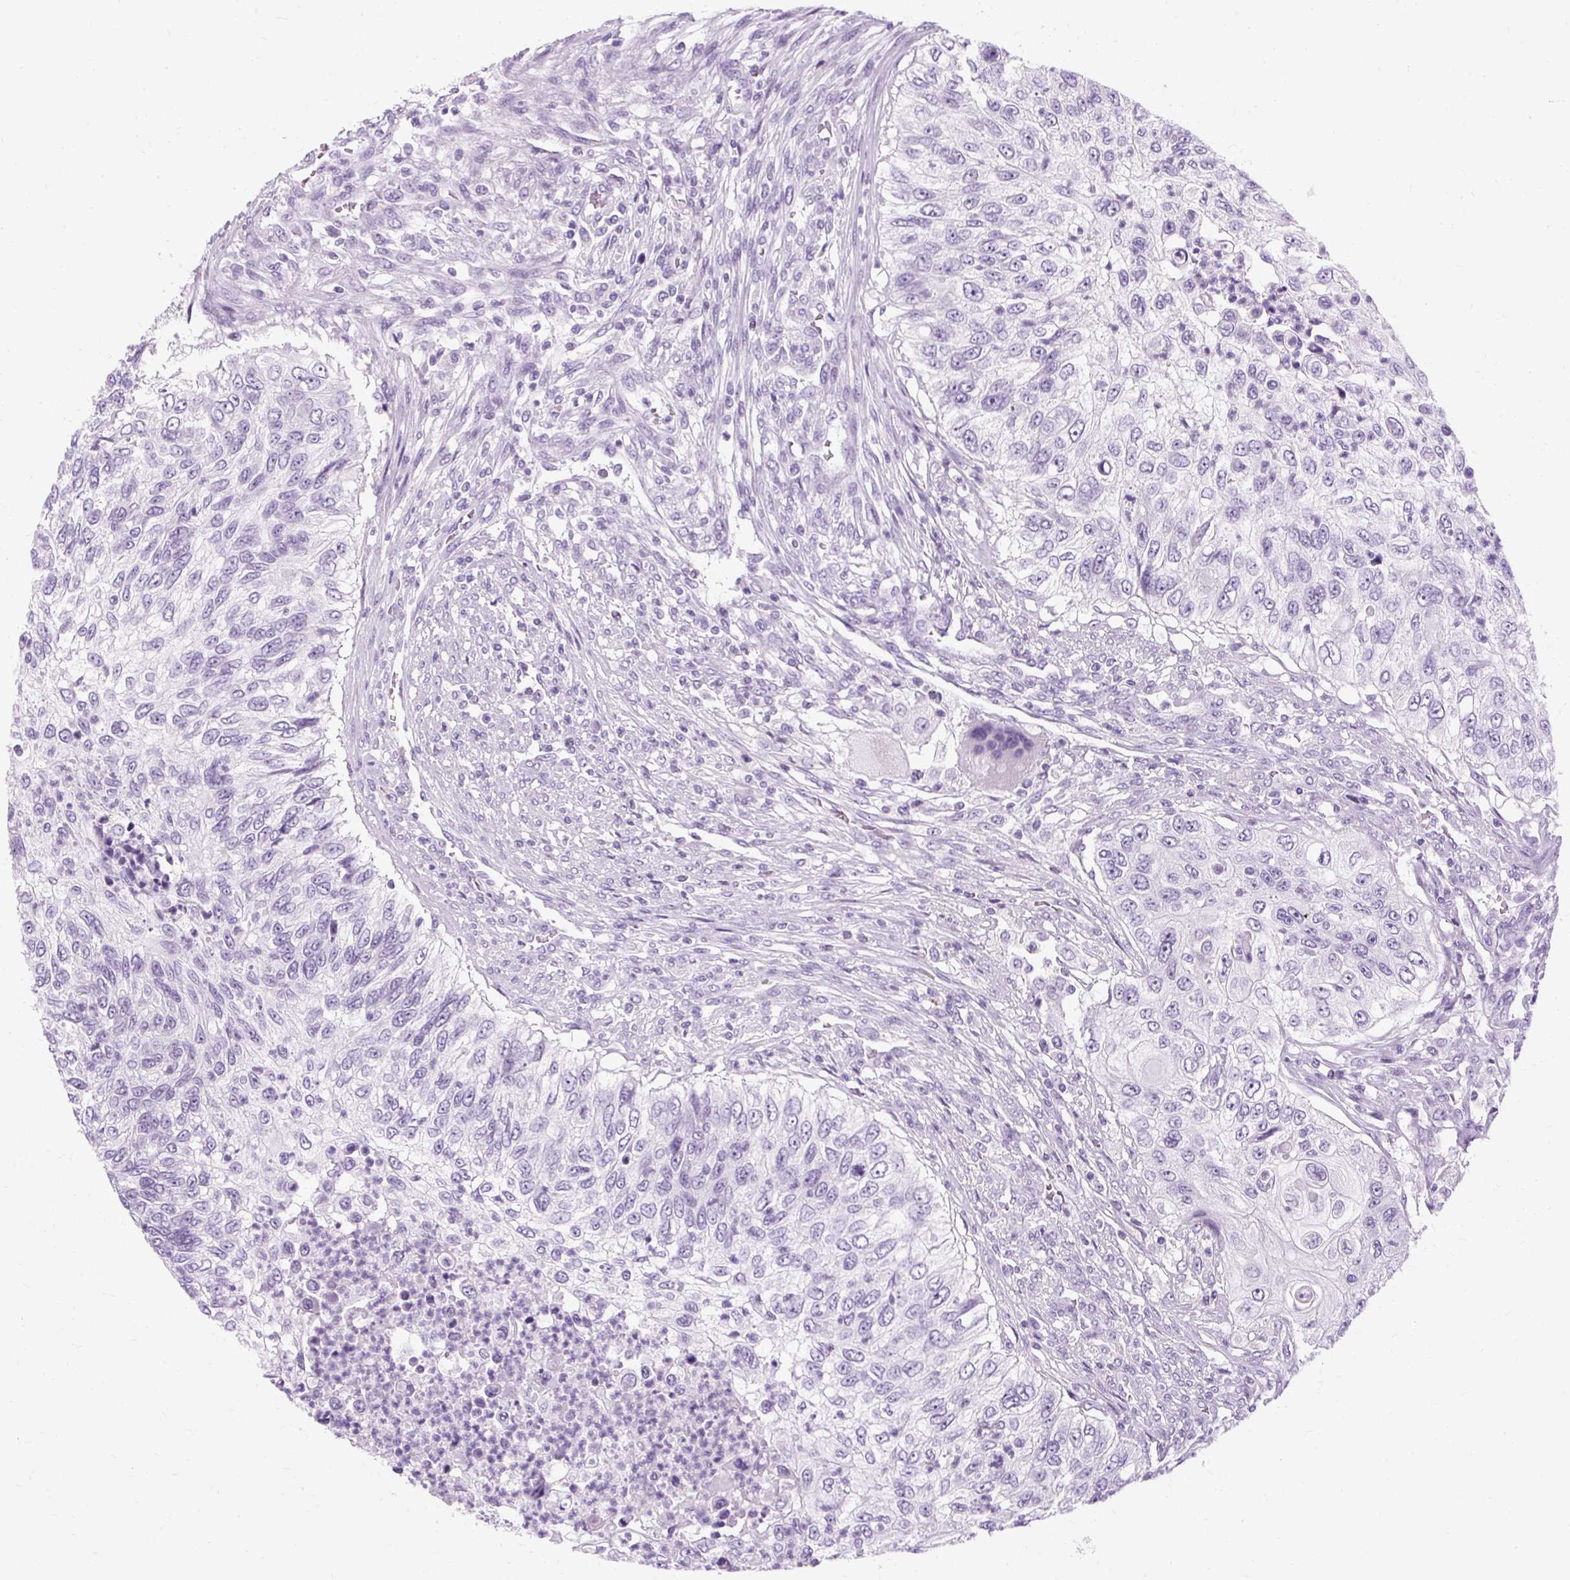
{"staining": {"intensity": "negative", "quantity": "none", "location": "none"}, "tissue": "urothelial cancer", "cell_type": "Tumor cells", "image_type": "cancer", "snomed": [{"axis": "morphology", "description": "Urothelial carcinoma, High grade"}, {"axis": "topography", "description": "Urinary bladder"}], "caption": "Photomicrograph shows no significant protein positivity in tumor cells of high-grade urothelial carcinoma.", "gene": "B3GNT4", "patient": {"sex": "female", "age": 60}}